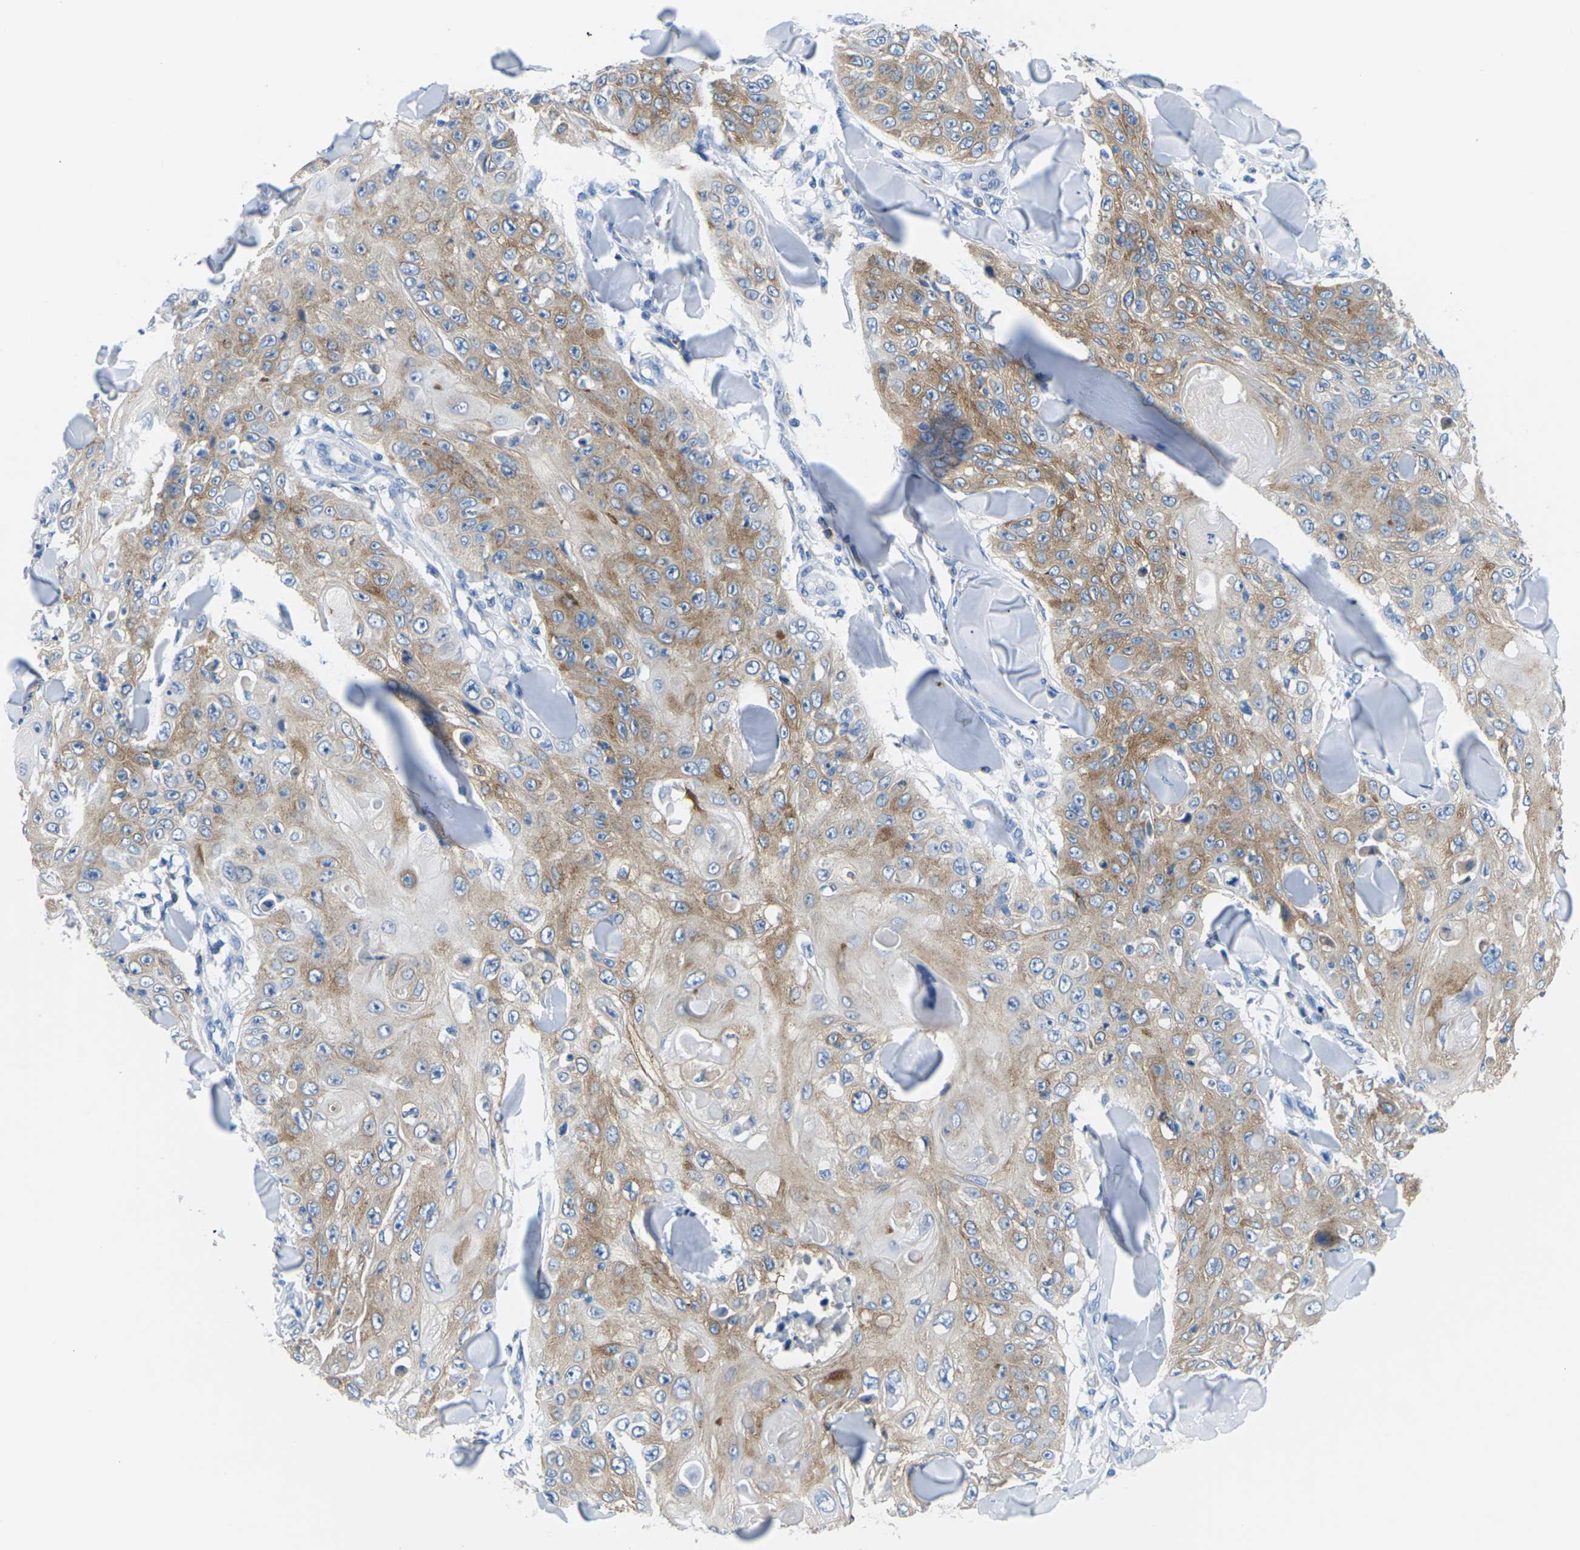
{"staining": {"intensity": "moderate", "quantity": ">75%", "location": "cytoplasmic/membranous"}, "tissue": "skin cancer", "cell_type": "Tumor cells", "image_type": "cancer", "snomed": [{"axis": "morphology", "description": "Squamous cell carcinoma, NOS"}, {"axis": "topography", "description": "Skin"}], "caption": "The immunohistochemical stain shows moderate cytoplasmic/membranous expression in tumor cells of skin cancer tissue. Nuclei are stained in blue.", "gene": "SYNGR2", "patient": {"sex": "male", "age": 86}}